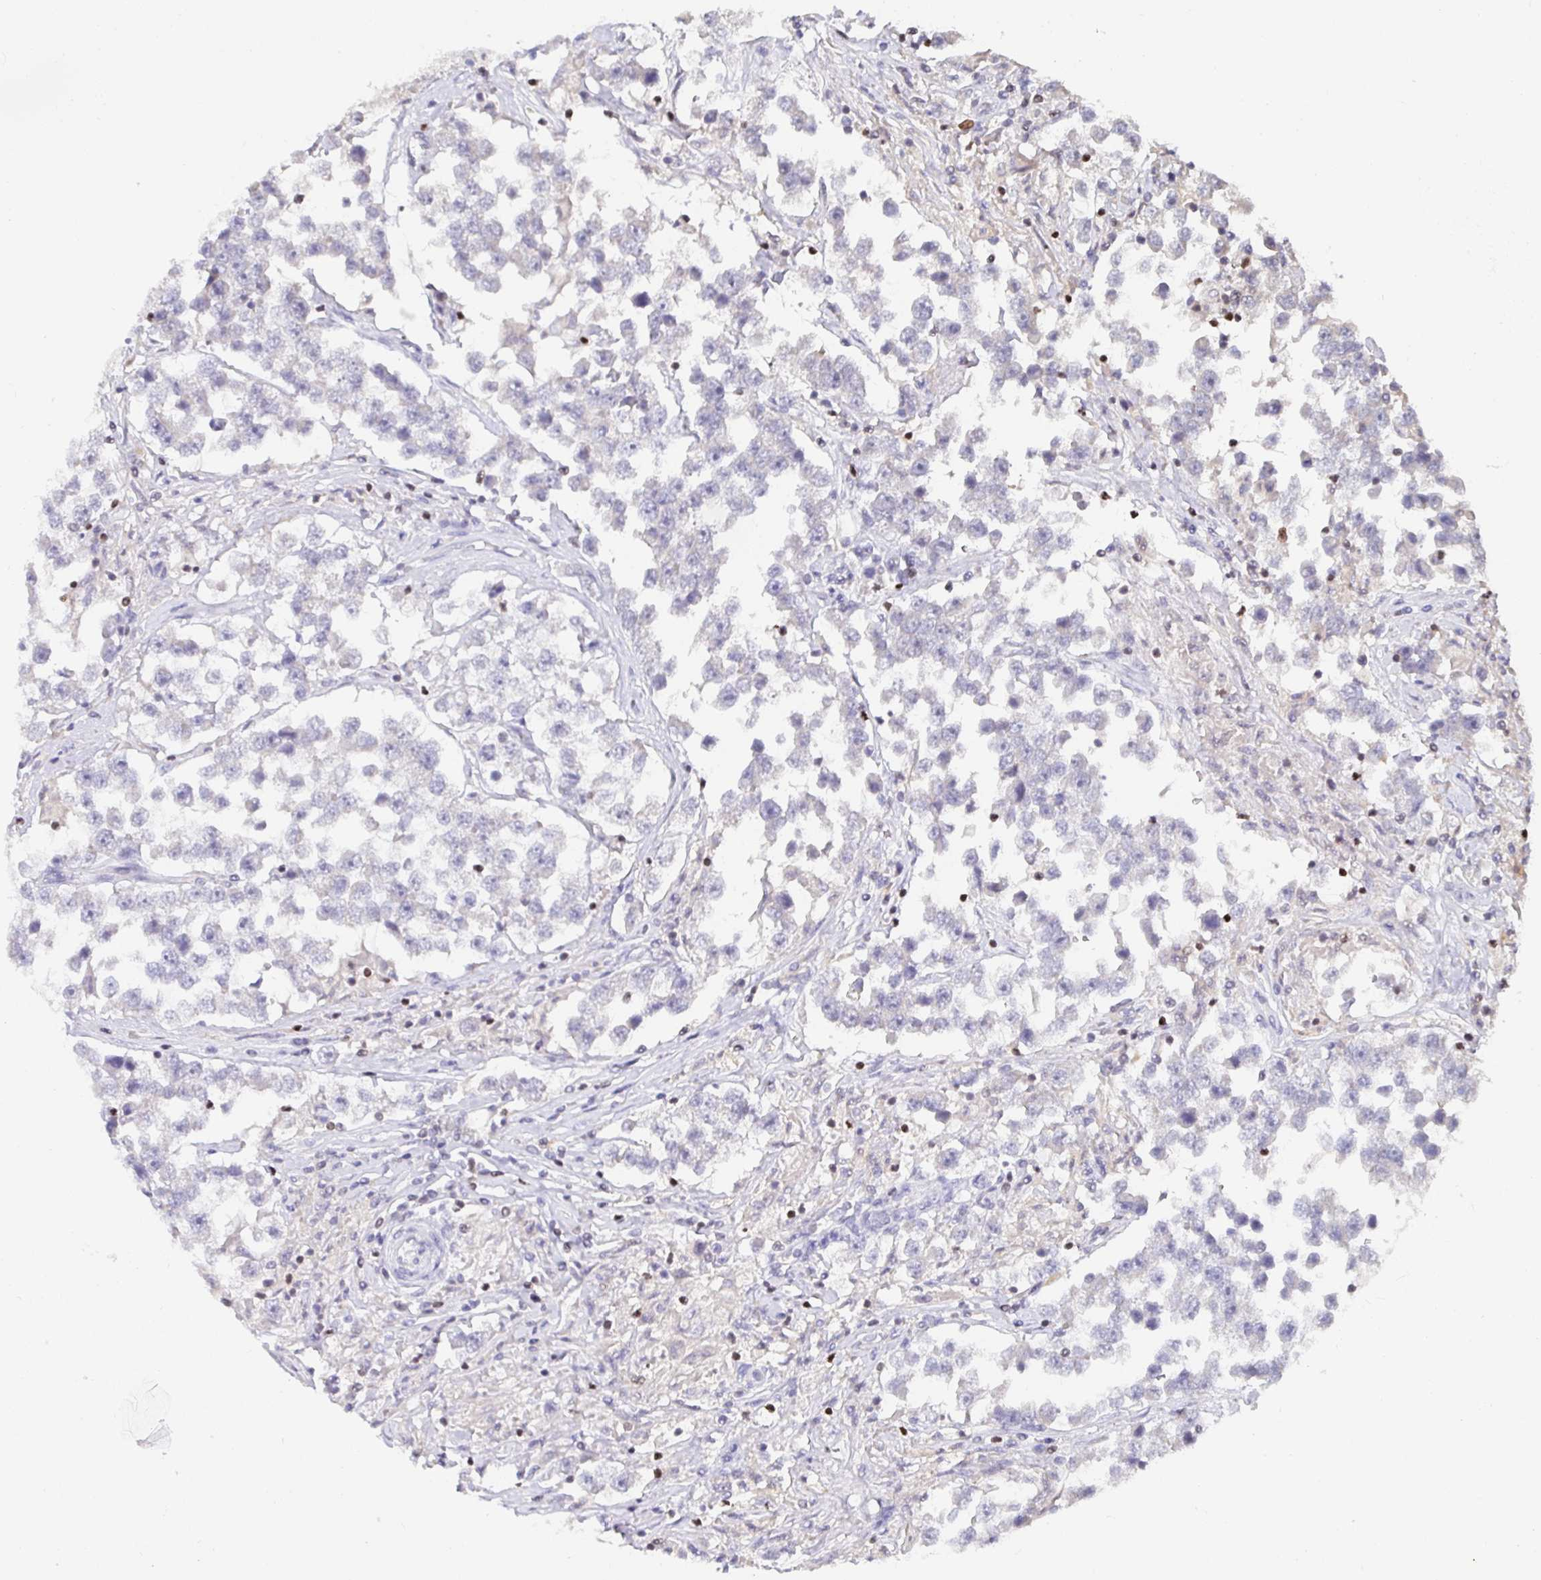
{"staining": {"intensity": "negative", "quantity": "none", "location": "none"}, "tissue": "testis cancer", "cell_type": "Tumor cells", "image_type": "cancer", "snomed": [{"axis": "morphology", "description": "Seminoma, NOS"}, {"axis": "topography", "description": "Testis"}], "caption": "High magnification brightfield microscopy of testis seminoma stained with DAB (brown) and counterstained with hematoxylin (blue): tumor cells show no significant staining.", "gene": "SATB1", "patient": {"sex": "male", "age": 46}}